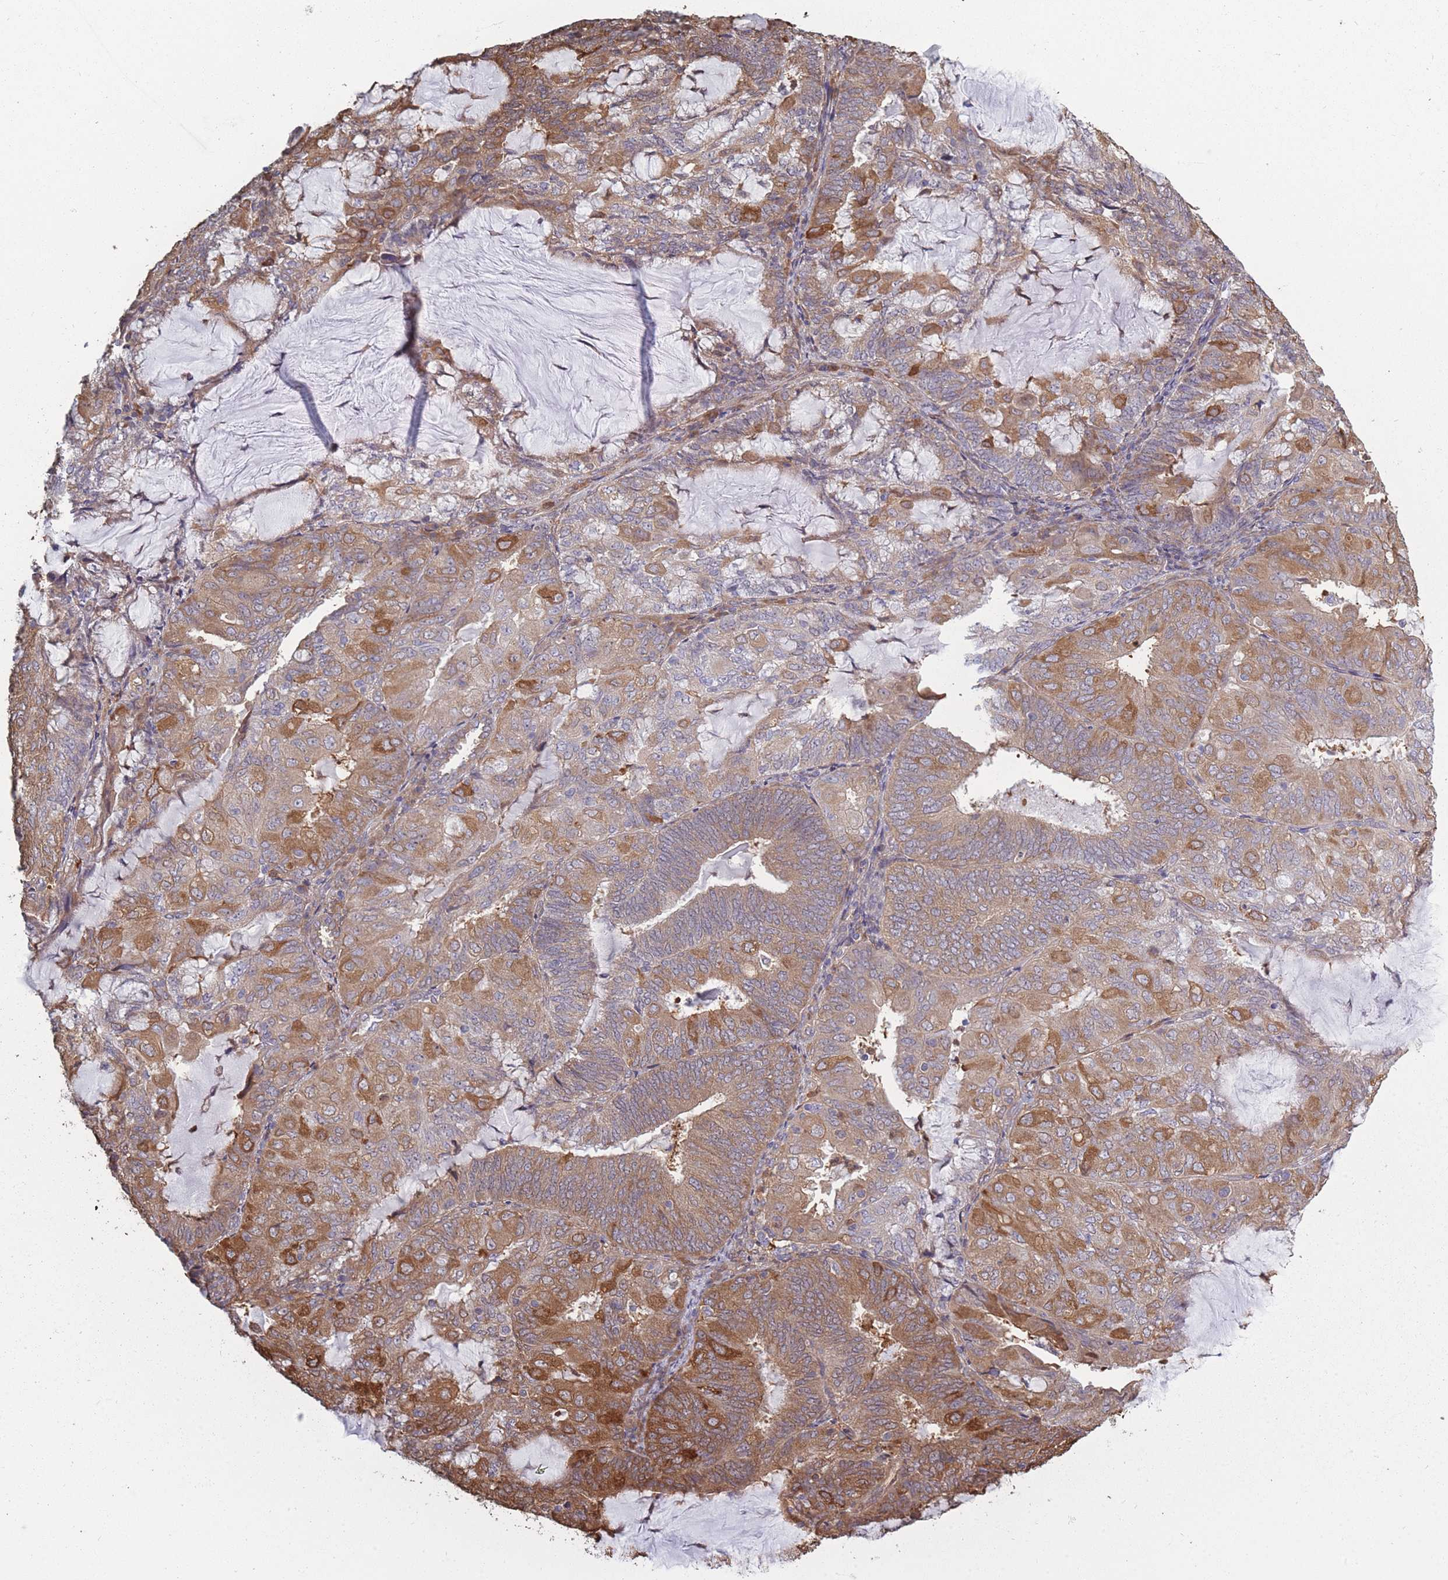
{"staining": {"intensity": "moderate", "quantity": ">75%", "location": "cytoplasmic/membranous"}, "tissue": "endometrial cancer", "cell_type": "Tumor cells", "image_type": "cancer", "snomed": [{"axis": "morphology", "description": "Adenocarcinoma, NOS"}, {"axis": "topography", "description": "Endometrium"}], "caption": "An immunohistochemistry (IHC) photomicrograph of neoplastic tissue is shown. Protein staining in brown labels moderate cytoplasmic/membranous positivity in endometrial cancer within tumor cells.", "gene": "ARL13B", "patient": {"sex": "female", "age": 81}}